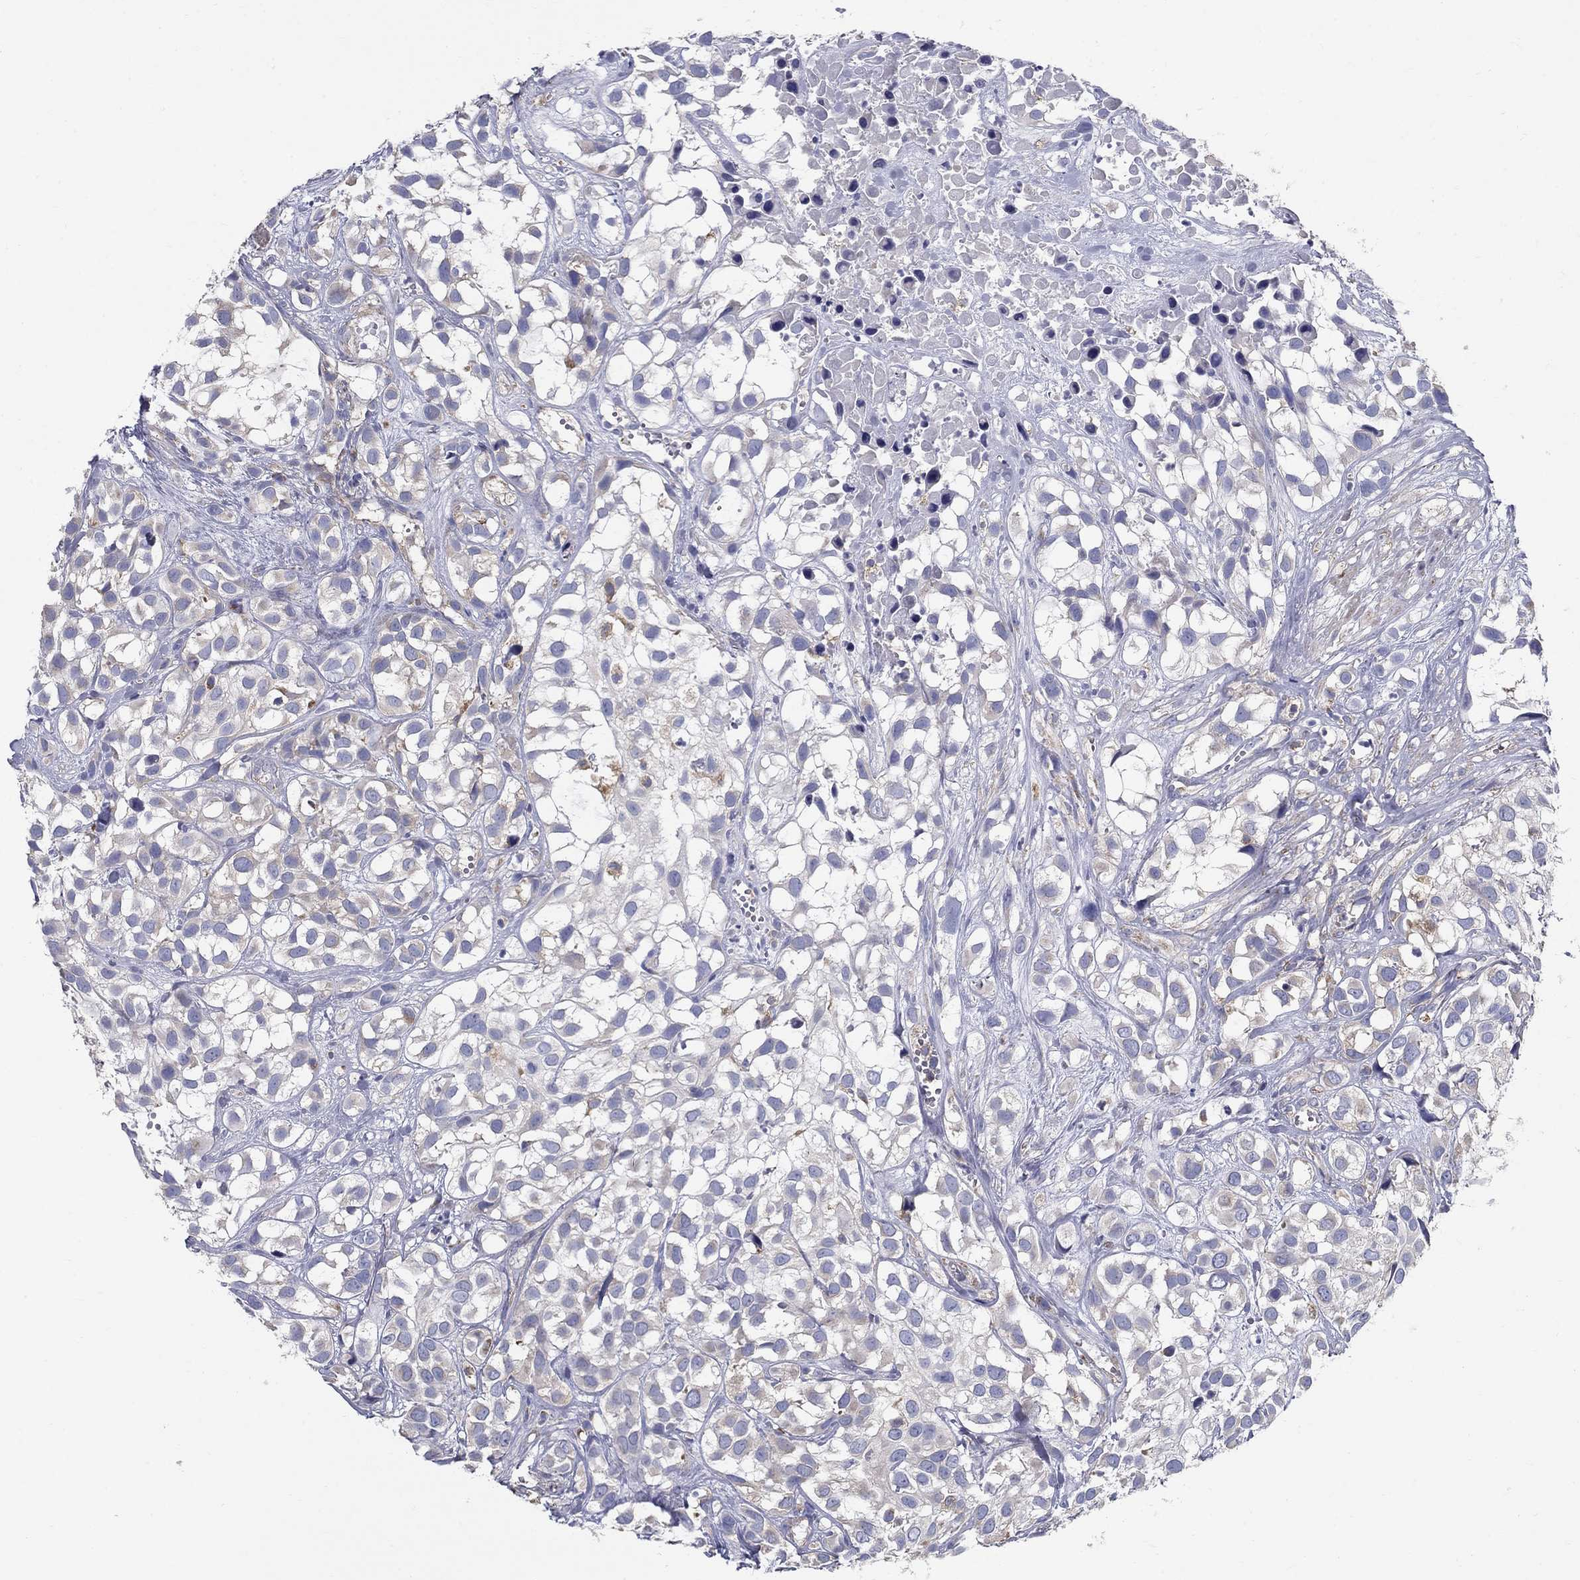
{"staining": {"intensity": "negative", "quantity": "none", "location": "none"}, "tissue": "urothelial cancer", "cell_type": "Tumor cells", "image_type": "cancer", "snomed": [{"axis": "morphology", "description": "Urothelial carcinoma, High grade"}, {"axis": "topography", "description": "Urinary bladder"}], "caption": "Urothelial cancer was stained to show a protein in brown. There is no significant expression in tumor cells.", "gene": "NME5", "patient": {"sex": "male", "age": 56}}